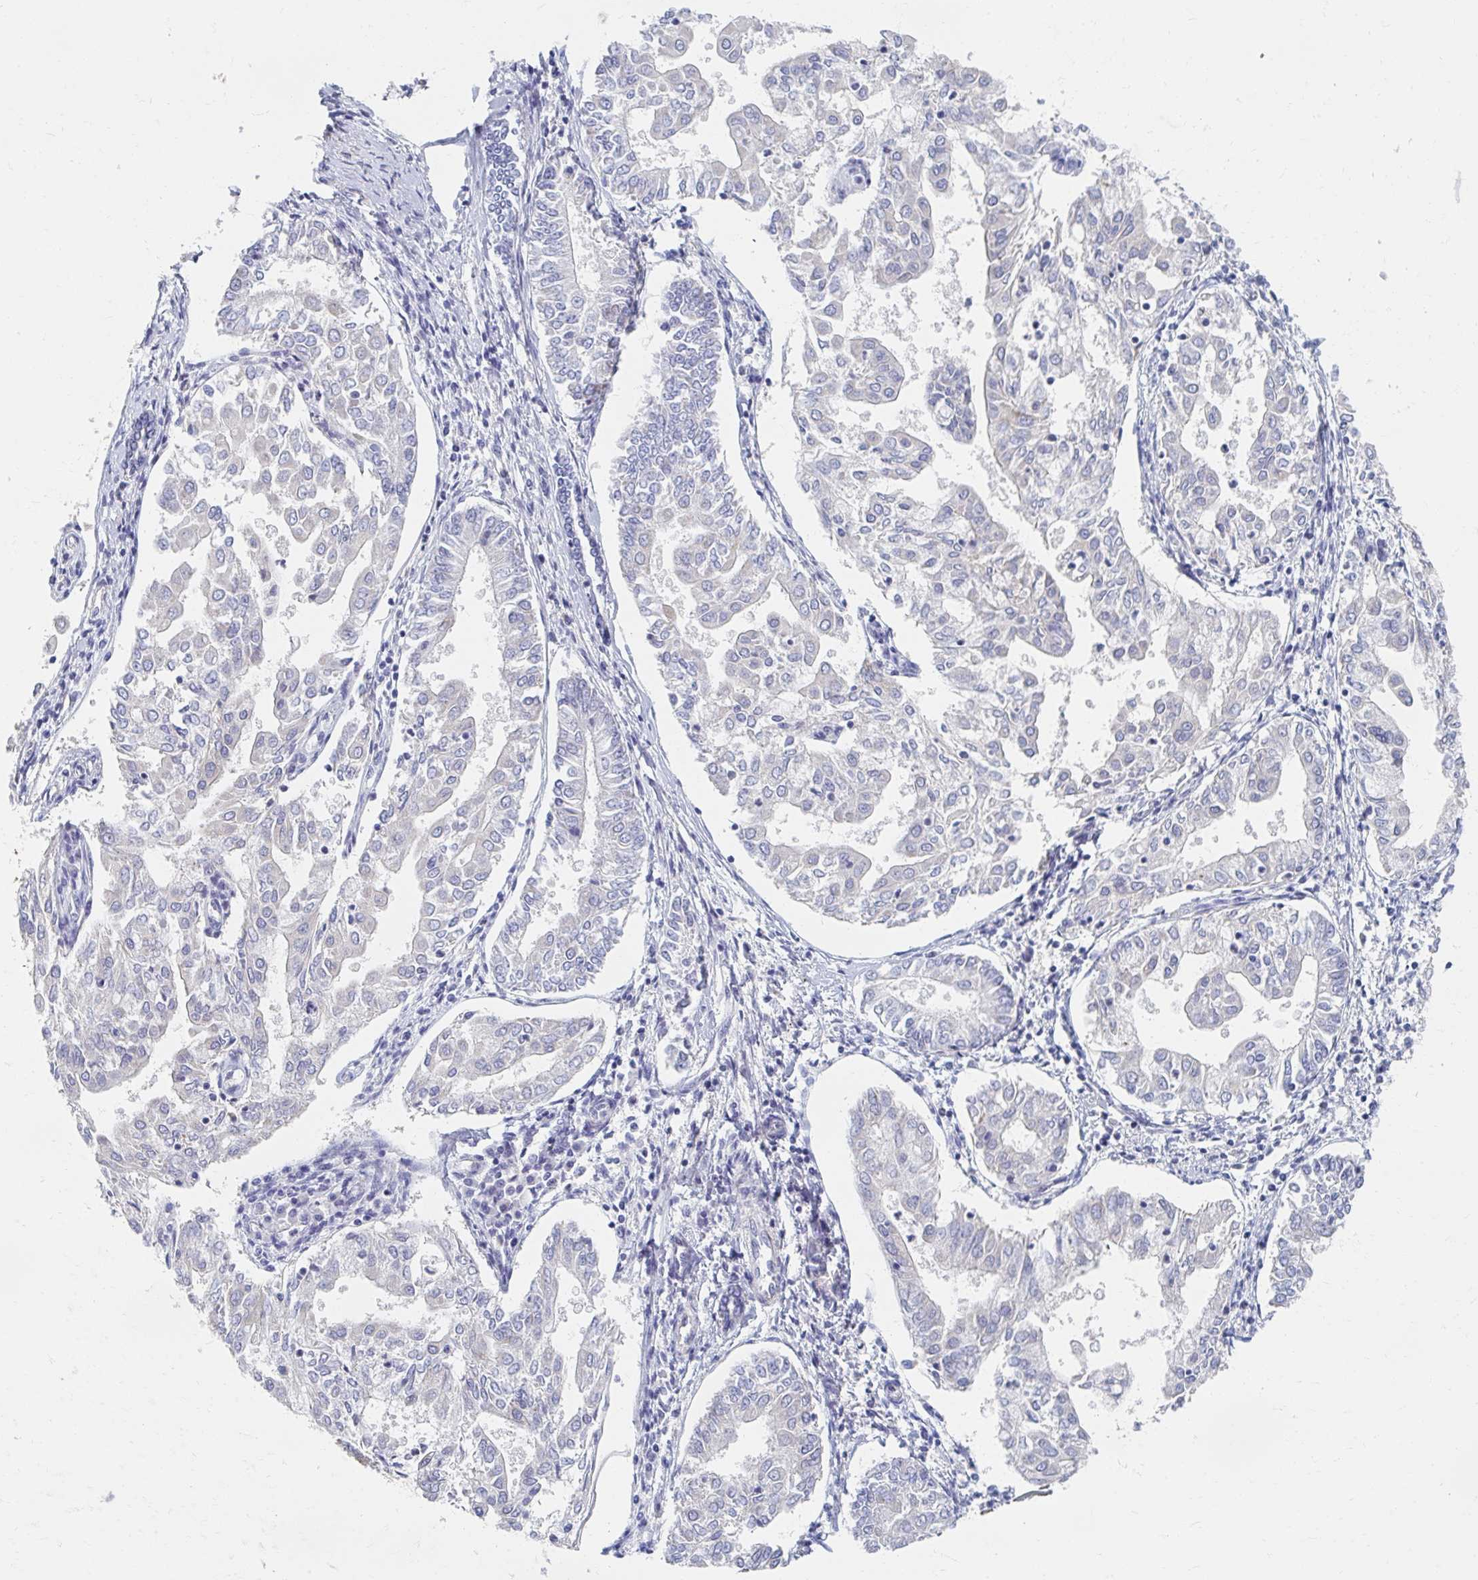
{"staining": {"intensity": "negative", "quantity": "none", "location": "none"}, "tissue": "endometrial cancer", "cell_type": "Tumor cells", "image_type": "cancer", "snomed": [{"axis": "morphology", "description": "Adenocarcinoma, NOS"}, {"axis": "topography", "description": "Endometrium"}], "caption": "Human adenocarcinoma (endometrial) stained for a protein using IHC displays no expression in tumor cells.", "gene": "MAVS", "patient": {"sex": "female", "age": 68}}